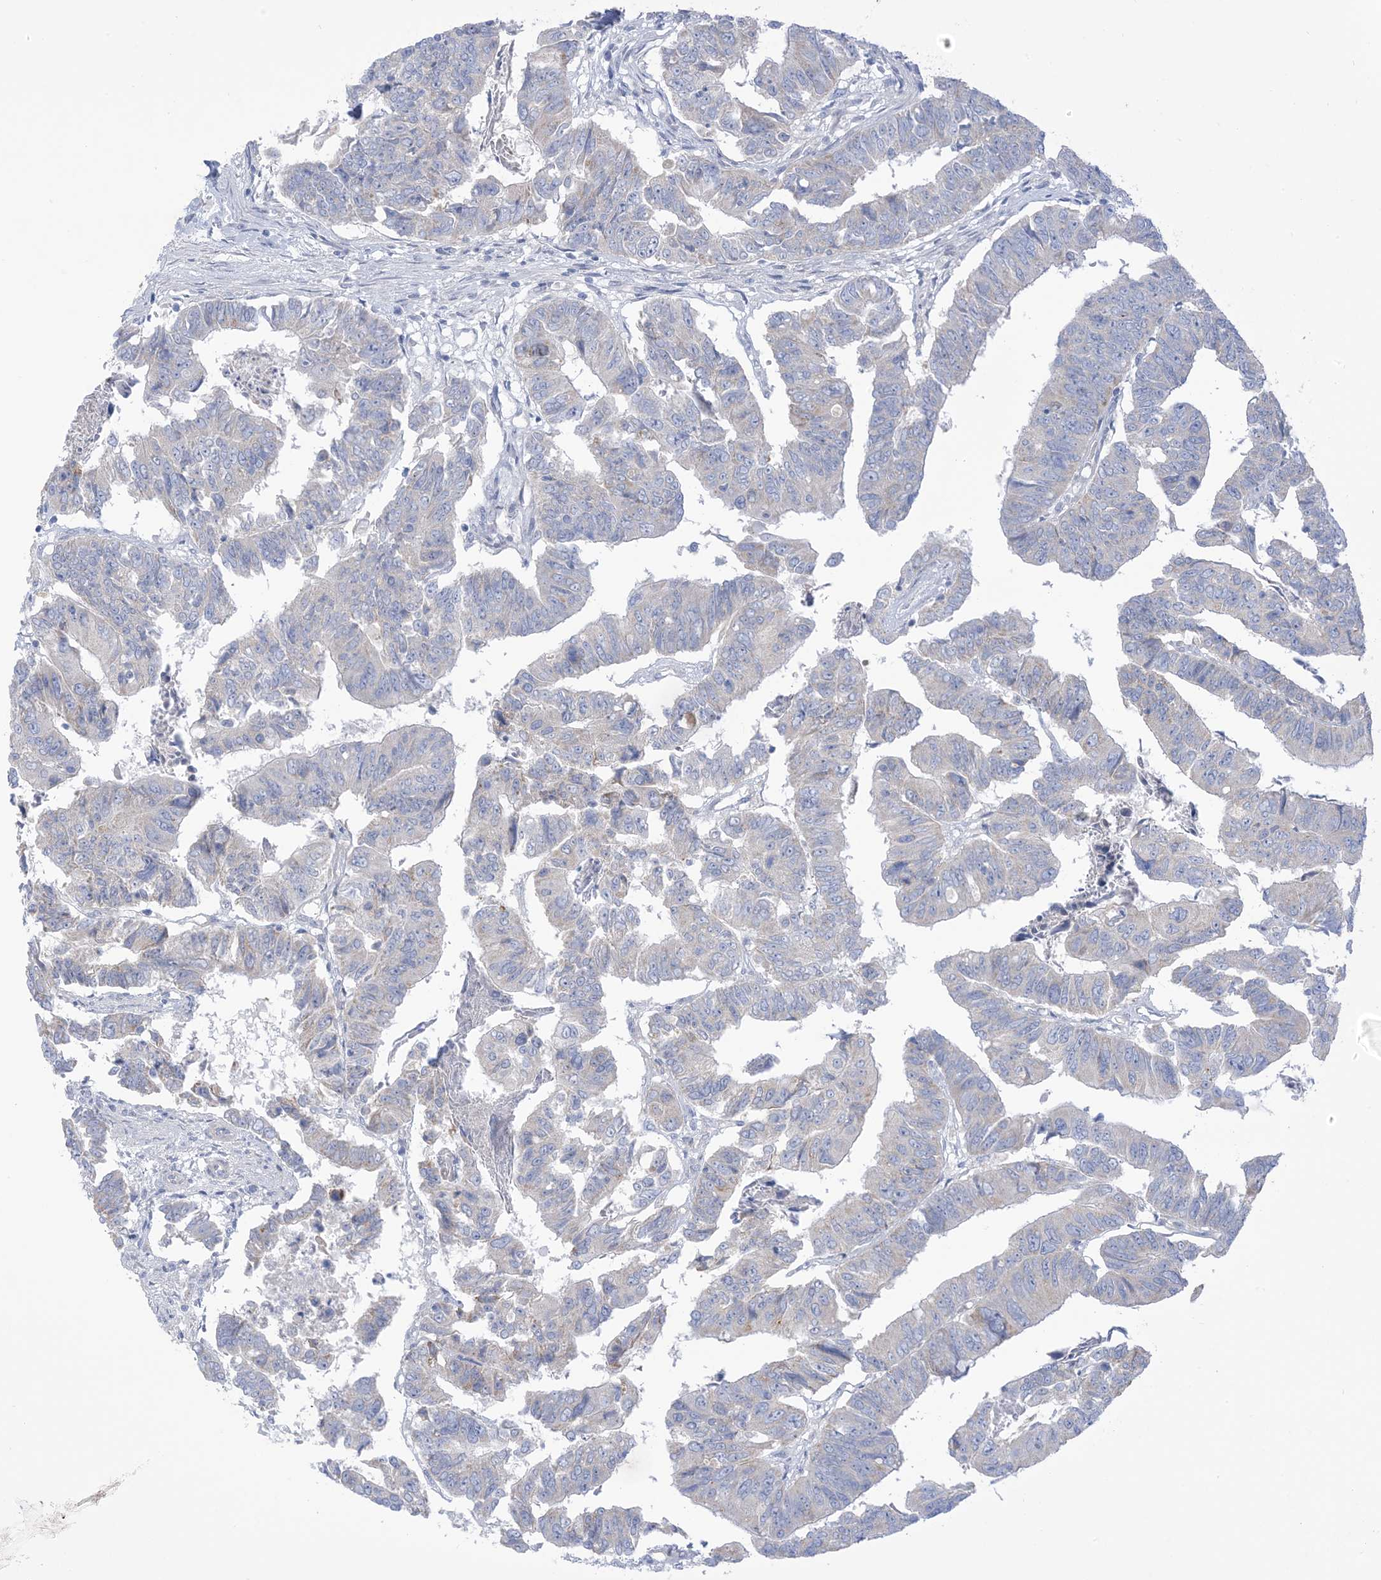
{"staining": {"intensity": "weak", "quantity": "<25%", "location": "cytoplasmic/membranous"}, "tissue": "colorectal cancer", "cell_type": "Tumor cells", "image_type": "cancer", "snomed": [{"axis": "morphology", "description": "Adenocarcinoma, NOS"}, {"axis": "topography", "description": "Rectum"}], "caption": "The image reveals no staining of tumor cells in colorectal cancer.", "gene": "MTHFD2L", "patient": {"sex": "female", "age": 65}}